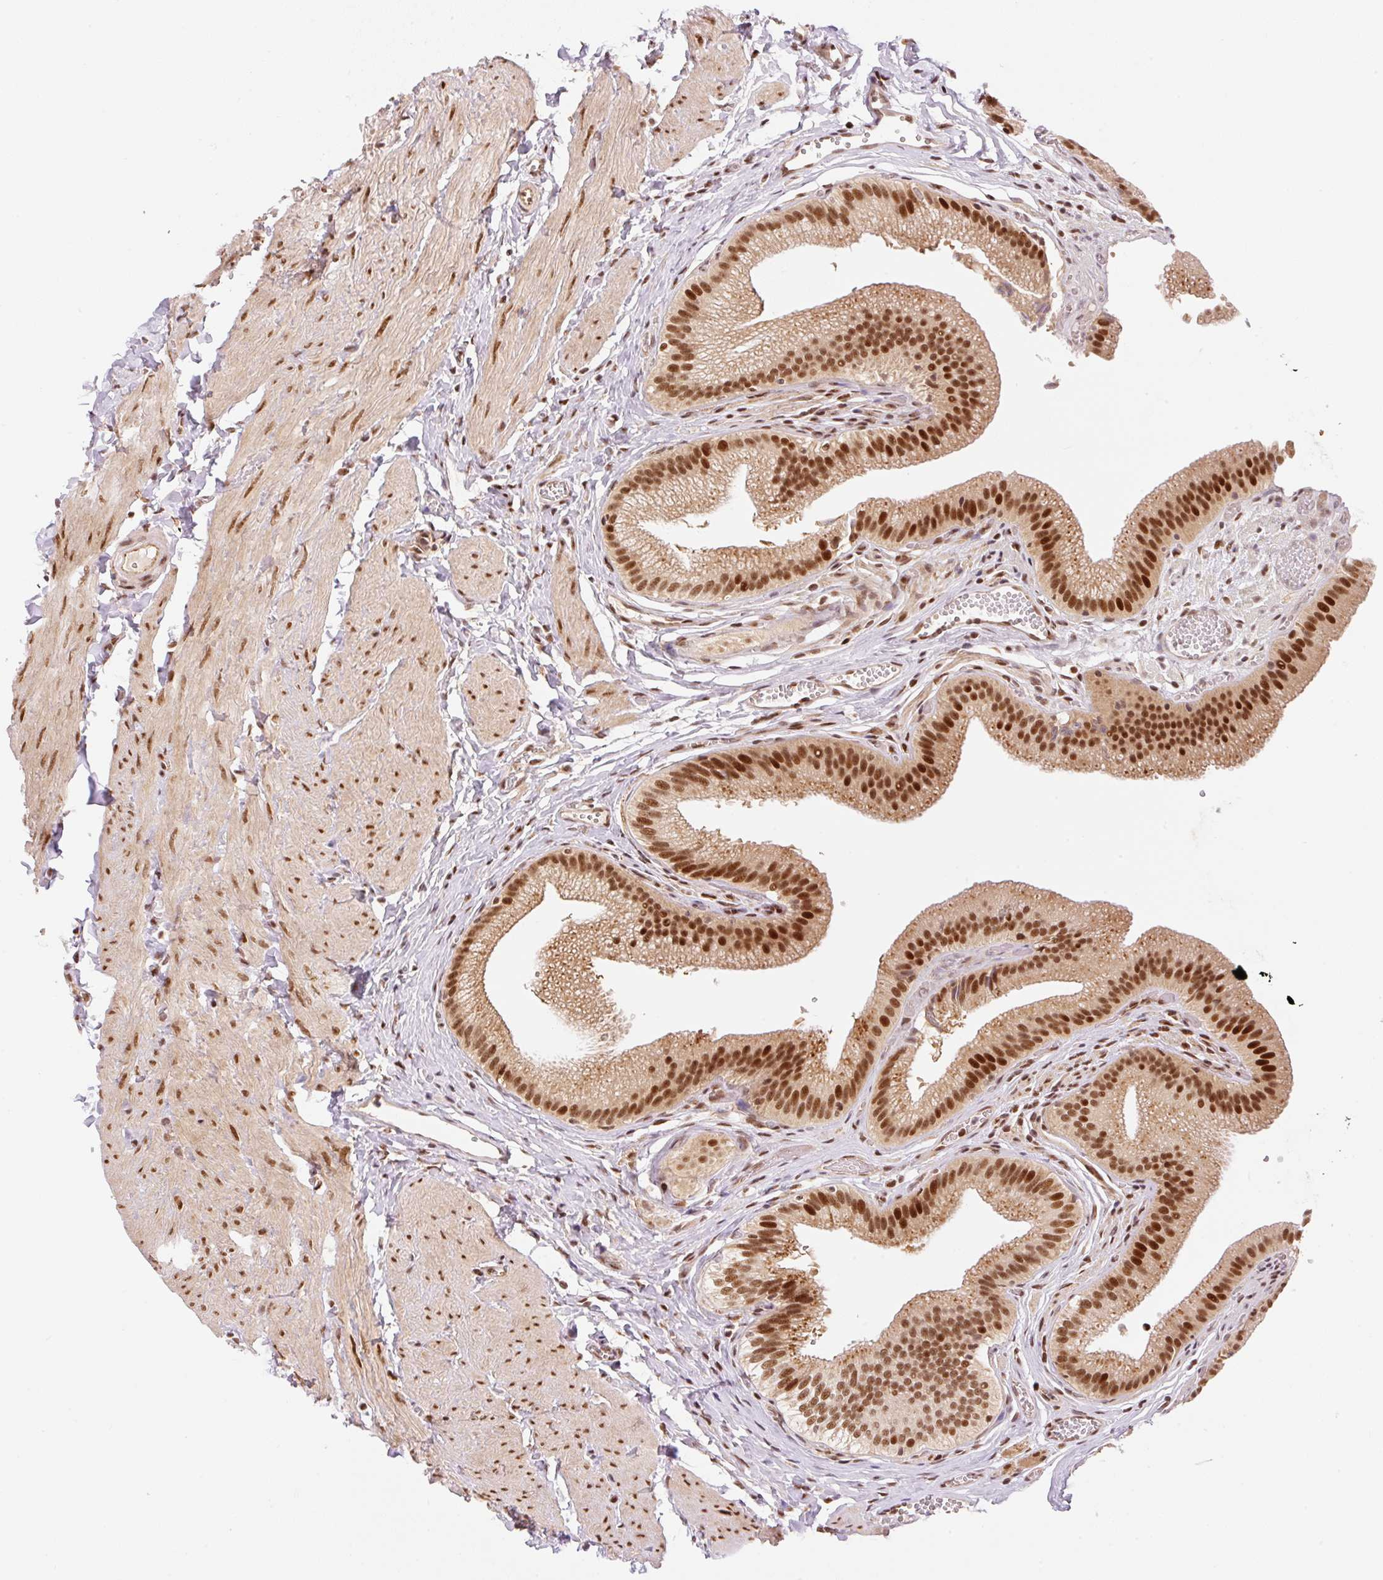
{"staining": {"intensity": "strong", "quantity": ">75%", "location": "nuclear"}, "tissue": "gallbladder", "cell_type": "Glandular cells", "image_type": "normal", "snomed": [{"axis": "morphology", "description": "Normal tissue, NOS"}, {"axis": "topography", "description": "Gallbladder"}, {"axis": "topography", "description": "Peripheral nerve tissue"}], "caption": "Immunohistochemical staining of benign human gallbladder displays high levels of strong nuclear positivity in about >75% of glandular cells.", "gene": "INTS8", "patient": {"sex": "male", "age": 17}}